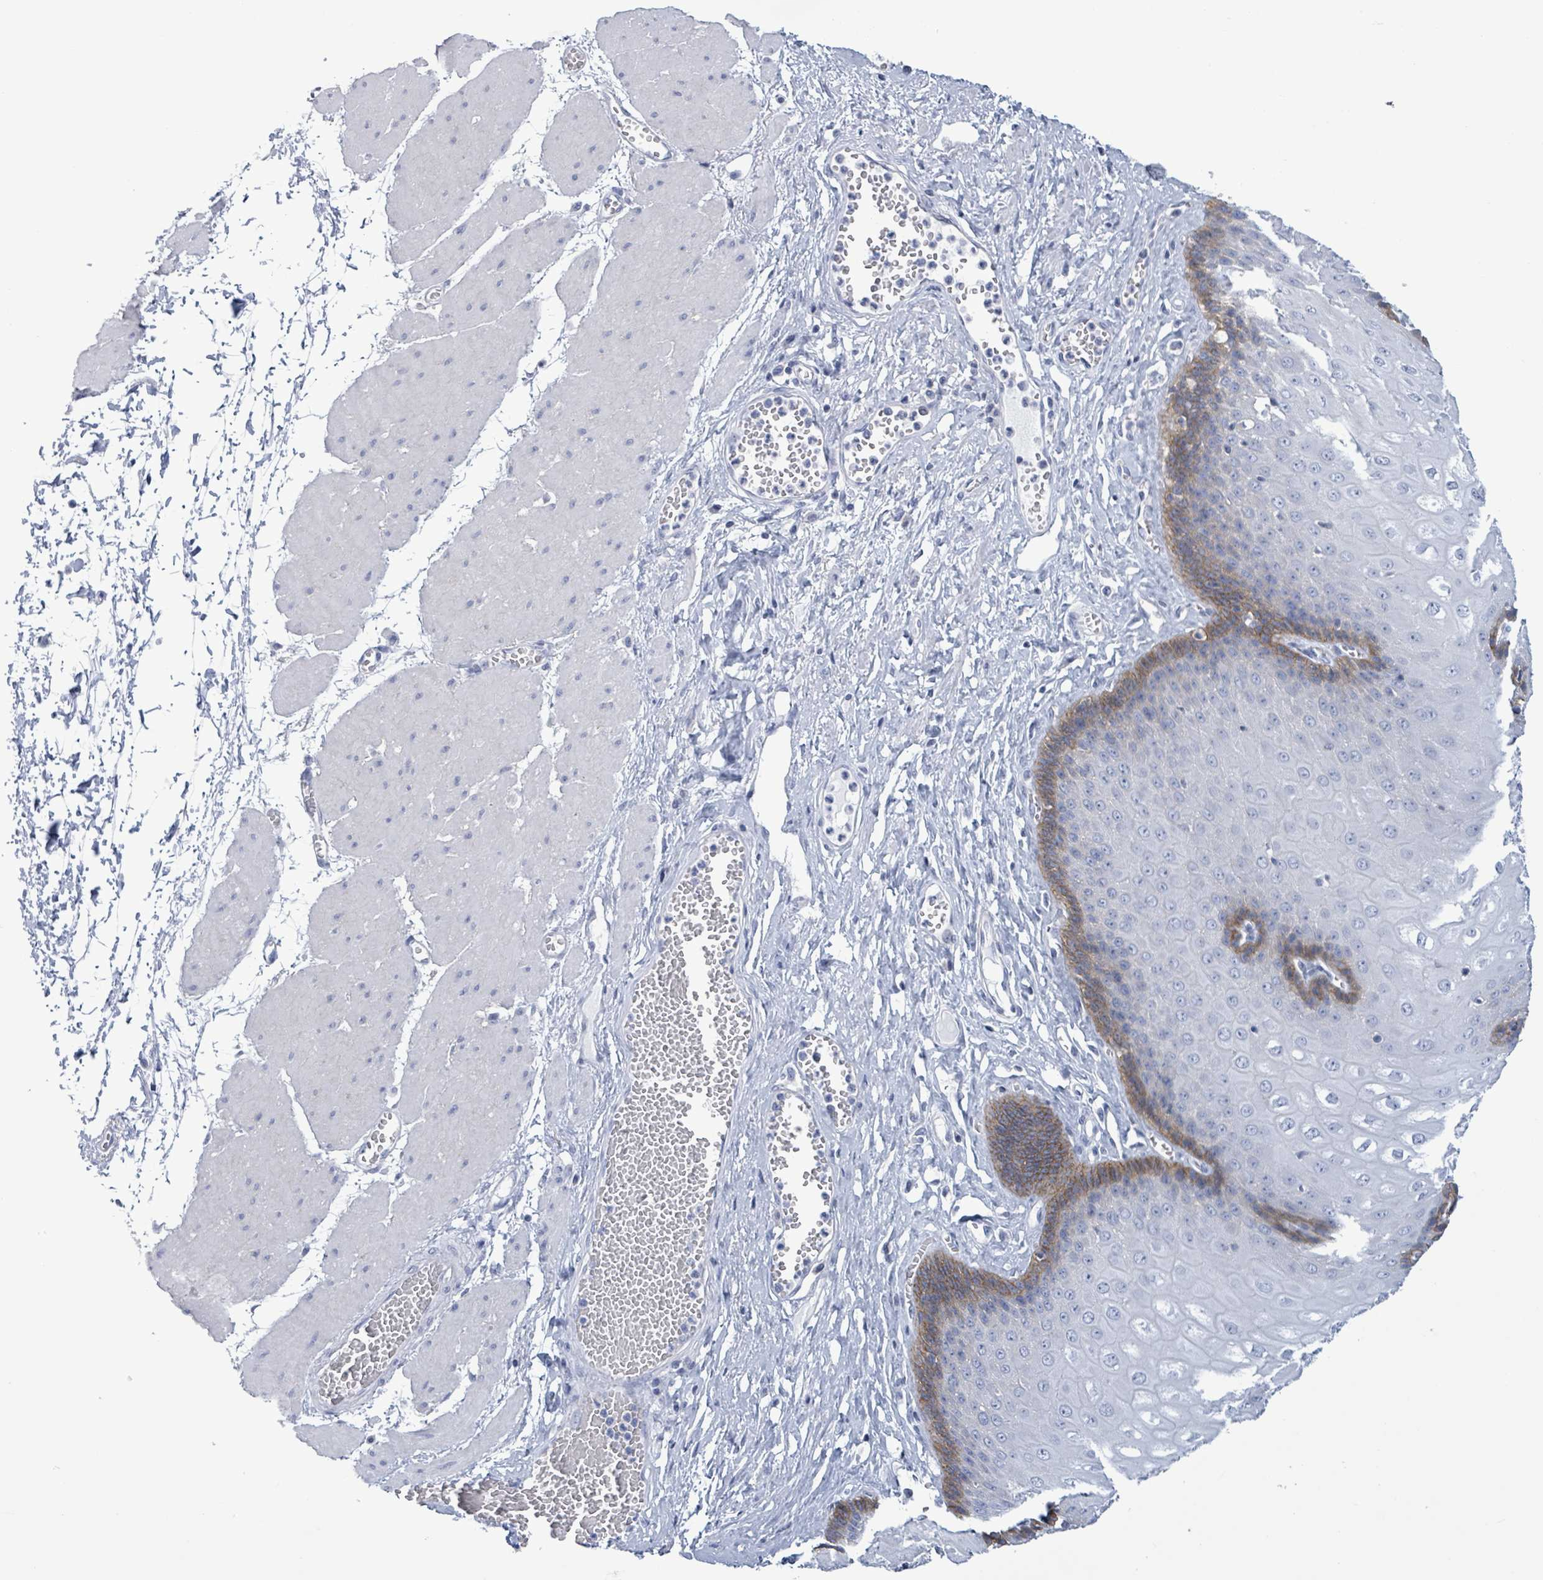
{"staining": {"intensity": "moderate", "quantity": "<25%", "location": "cytoplasmic/membranous"}, "tissue": "esophagus", "cell_type": "Squamous epithelial cells", "image_type": "normal", "snomed": [{"axis": "morphology", "description": "Normal tissue, NOS"}, {"axis": "topography", "description": "Esophagus"}], "caption": "Benign esophagus exhibits moderate cytoplasmic/membranous expression in about <25% of squamous epithelial cells (brown staining indicates protein expression, while blue staining denotes nuclei)..", "gene": "BSG", "patient": {"sex": "male", "age": 60}}